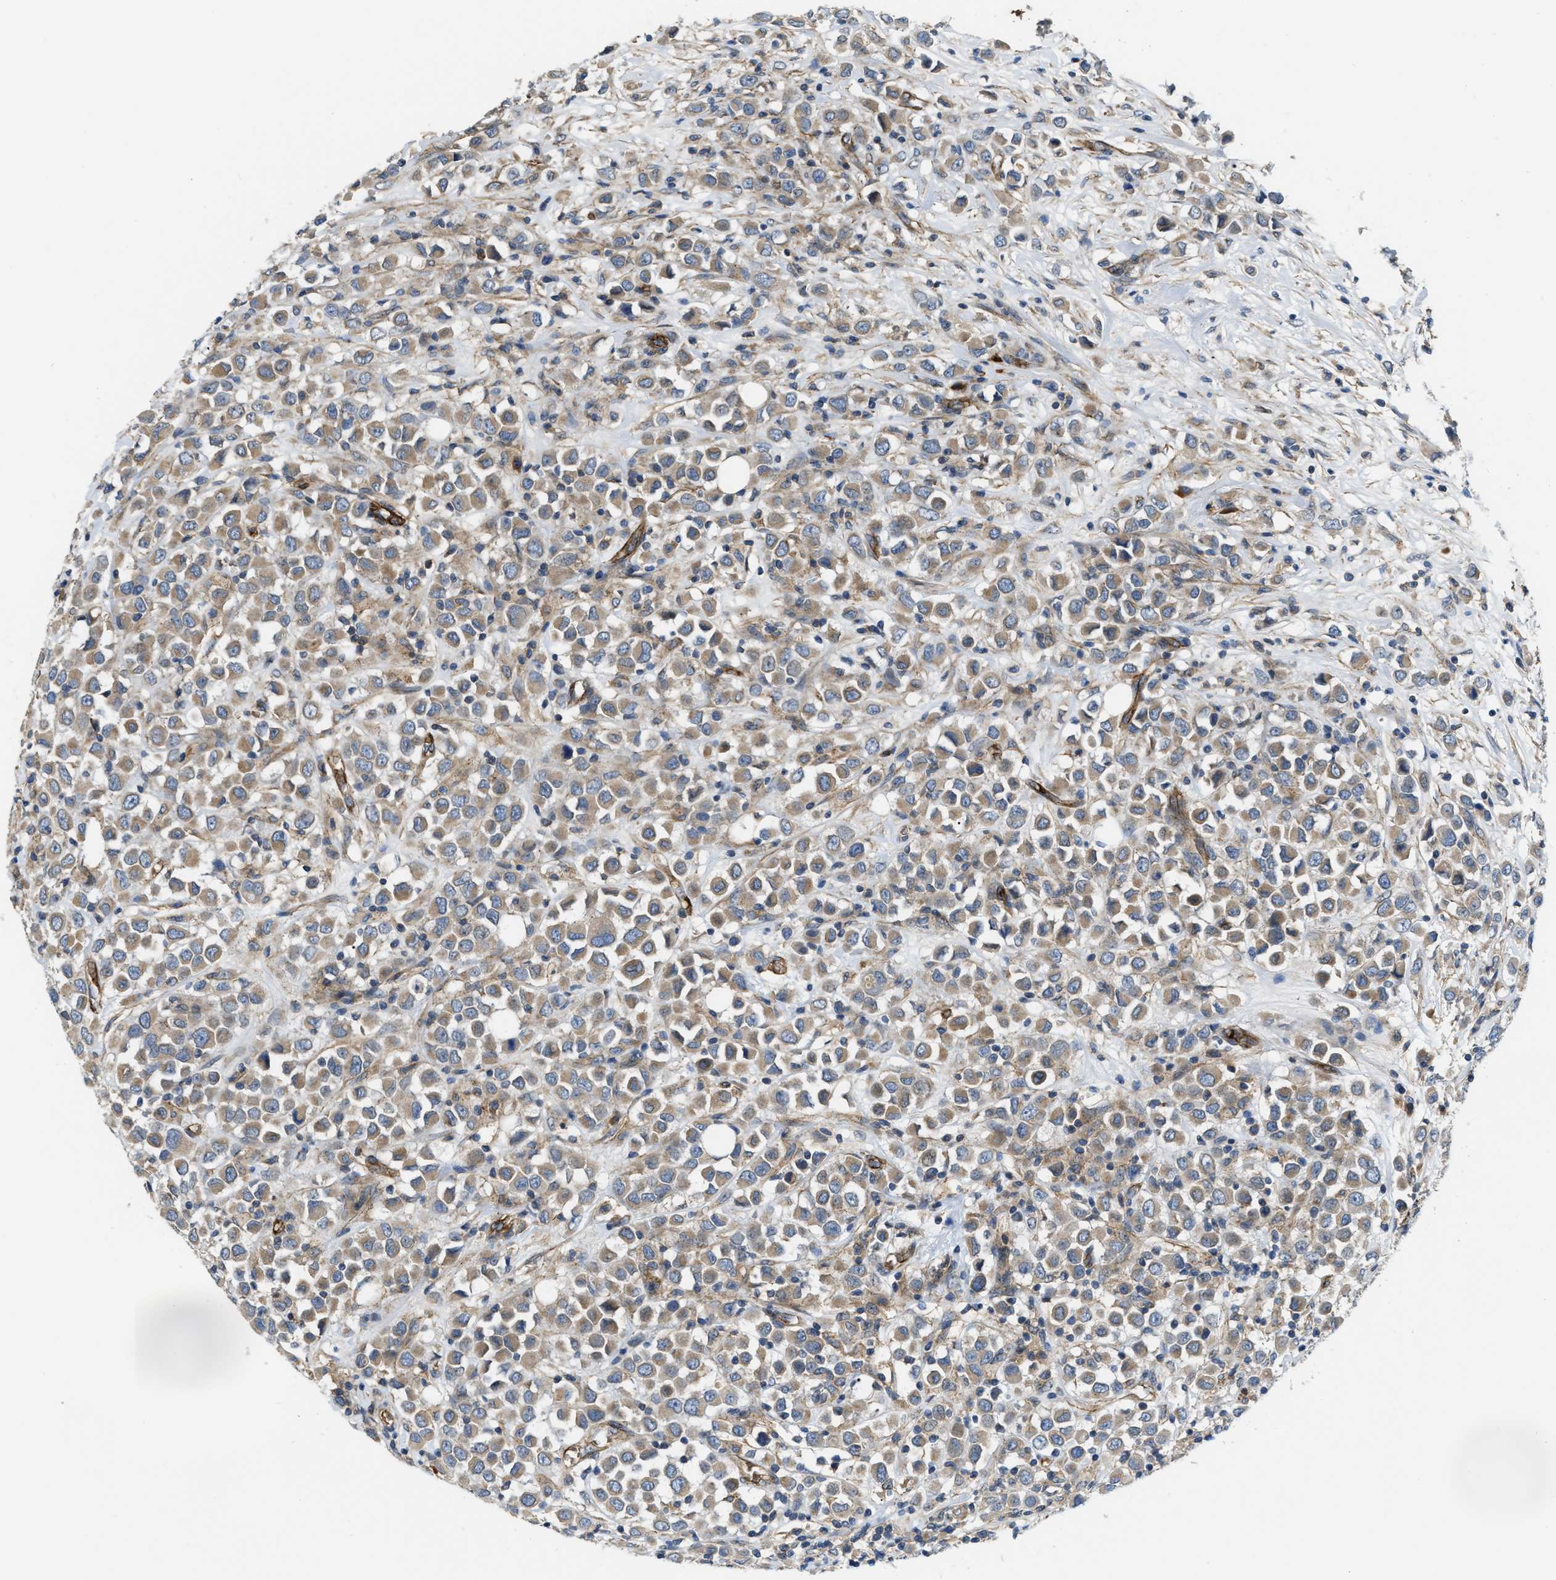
{"staining": {"intensity": "moderate", "quantity": ">75%", "location": "cytoplasmic/membranous"}, "tissue": "breast cancer", "cell_type": "Tumor cells", "image_type": "cancer", "snomed": [{"axis": "morphology", "description": "Duct carcinoma"}, {"axis": "topography", "description": "Breast"}], "caption": "Protein staining of breast cancer tissue exhibits moderate cytoplasmic/membranous positivity in about >75% of tumor cells.", "gene": "ERC1", "patient": {"sex": "female", "age": 61}}